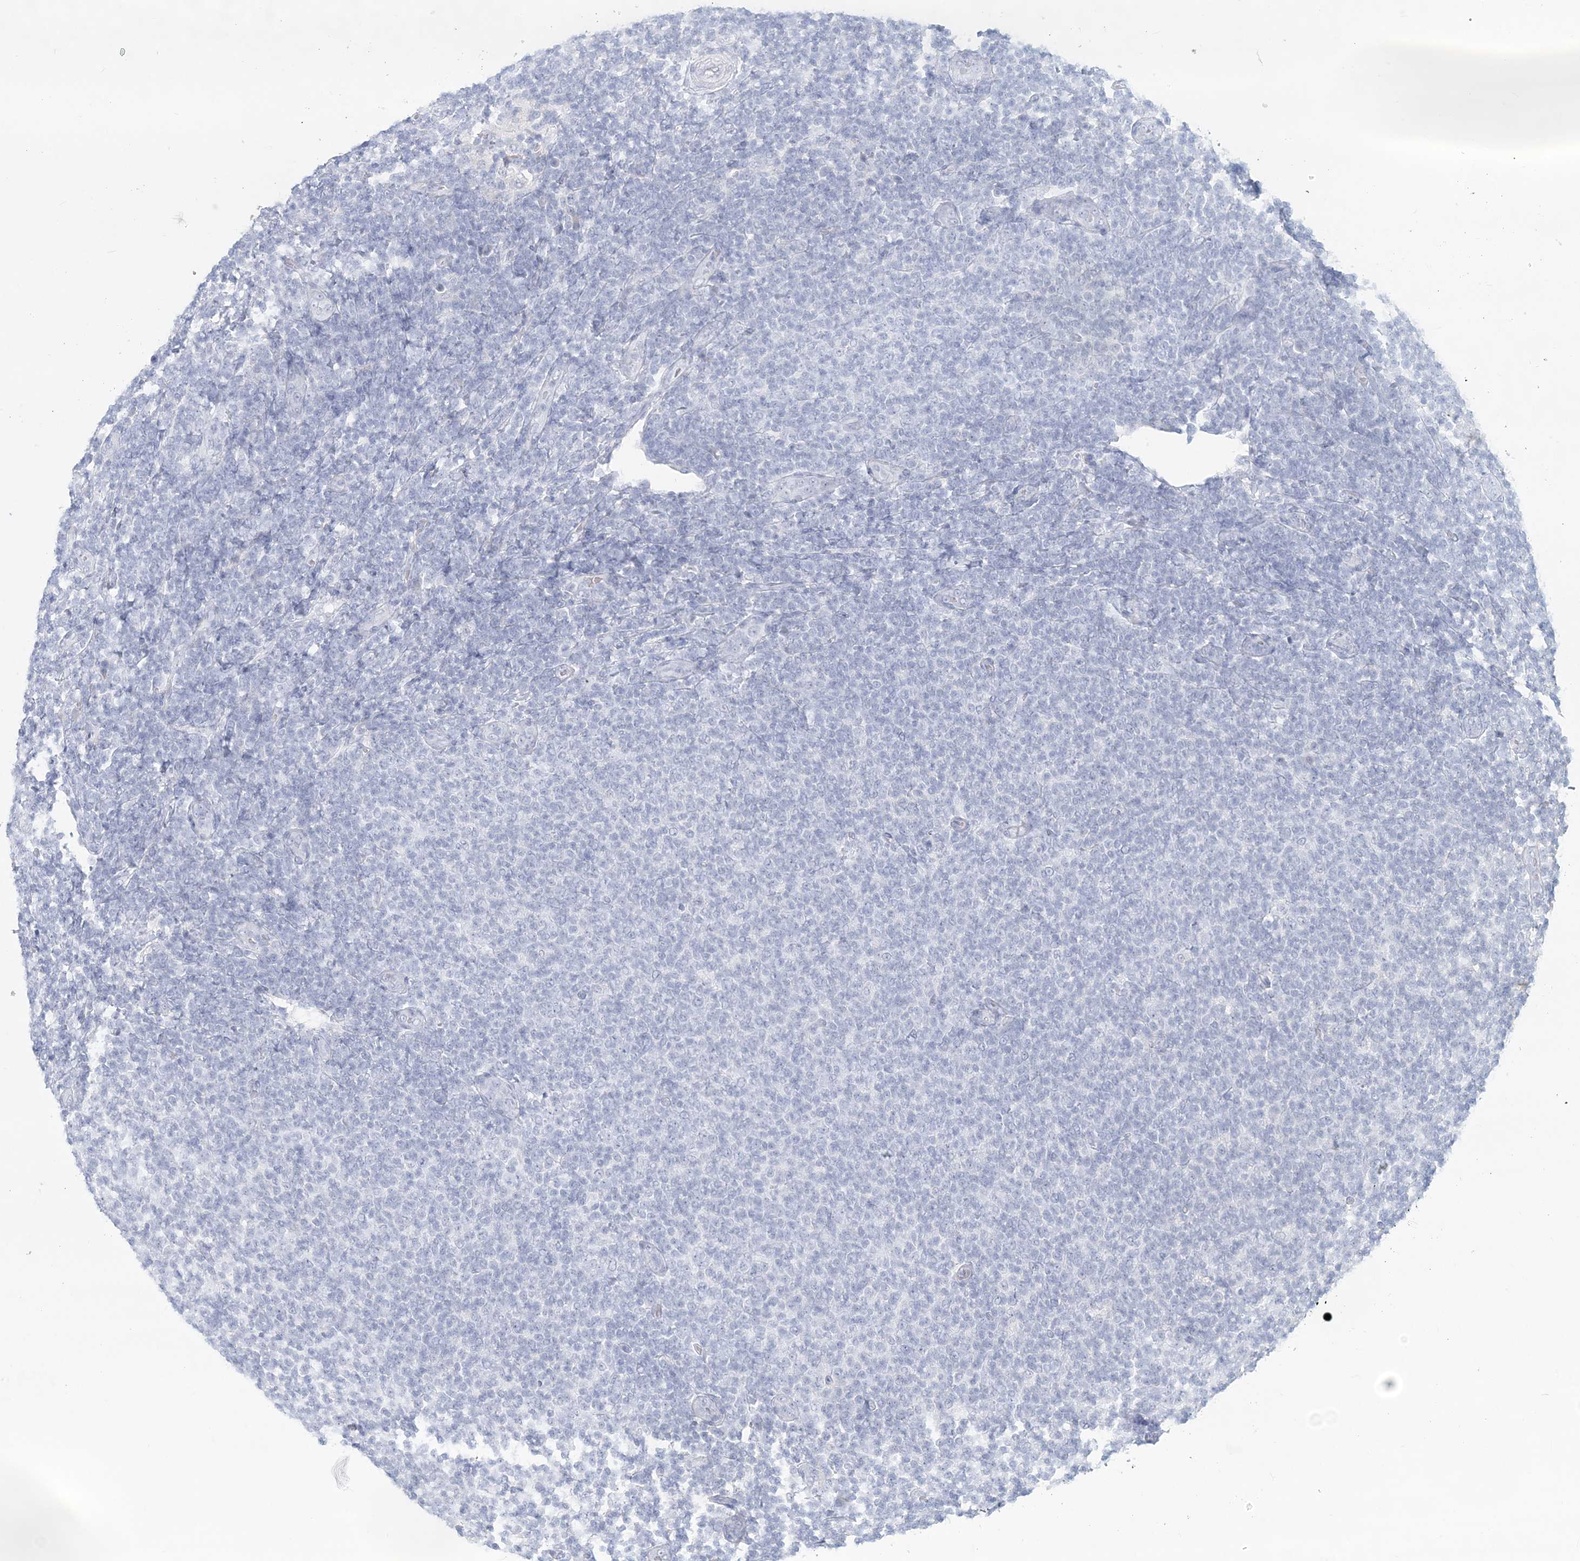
{"staining": {"intensity": "negative", "quantity": "none", "location": "none"}, "tissue": "lymphoma", "cell_type": "Tumor cells", "image_type": "cancer", "snomed": [{"axis": "morphology", "description": "Malignant lymphoma, non-Hodgkin's type, Low grade"}, {"axis": "topography", "description": "Lymph node"}], "caption": "Immunohistochemistry of human lymphoma demonstrates no staining in tumor cells. (DAB (3,3'-diaminobenzidine) immunohistochemistry visualized using brightfield microscopy, high magnification).", "gene": "CSN1S1", "patient": {"sex": "male", "age": 66}}